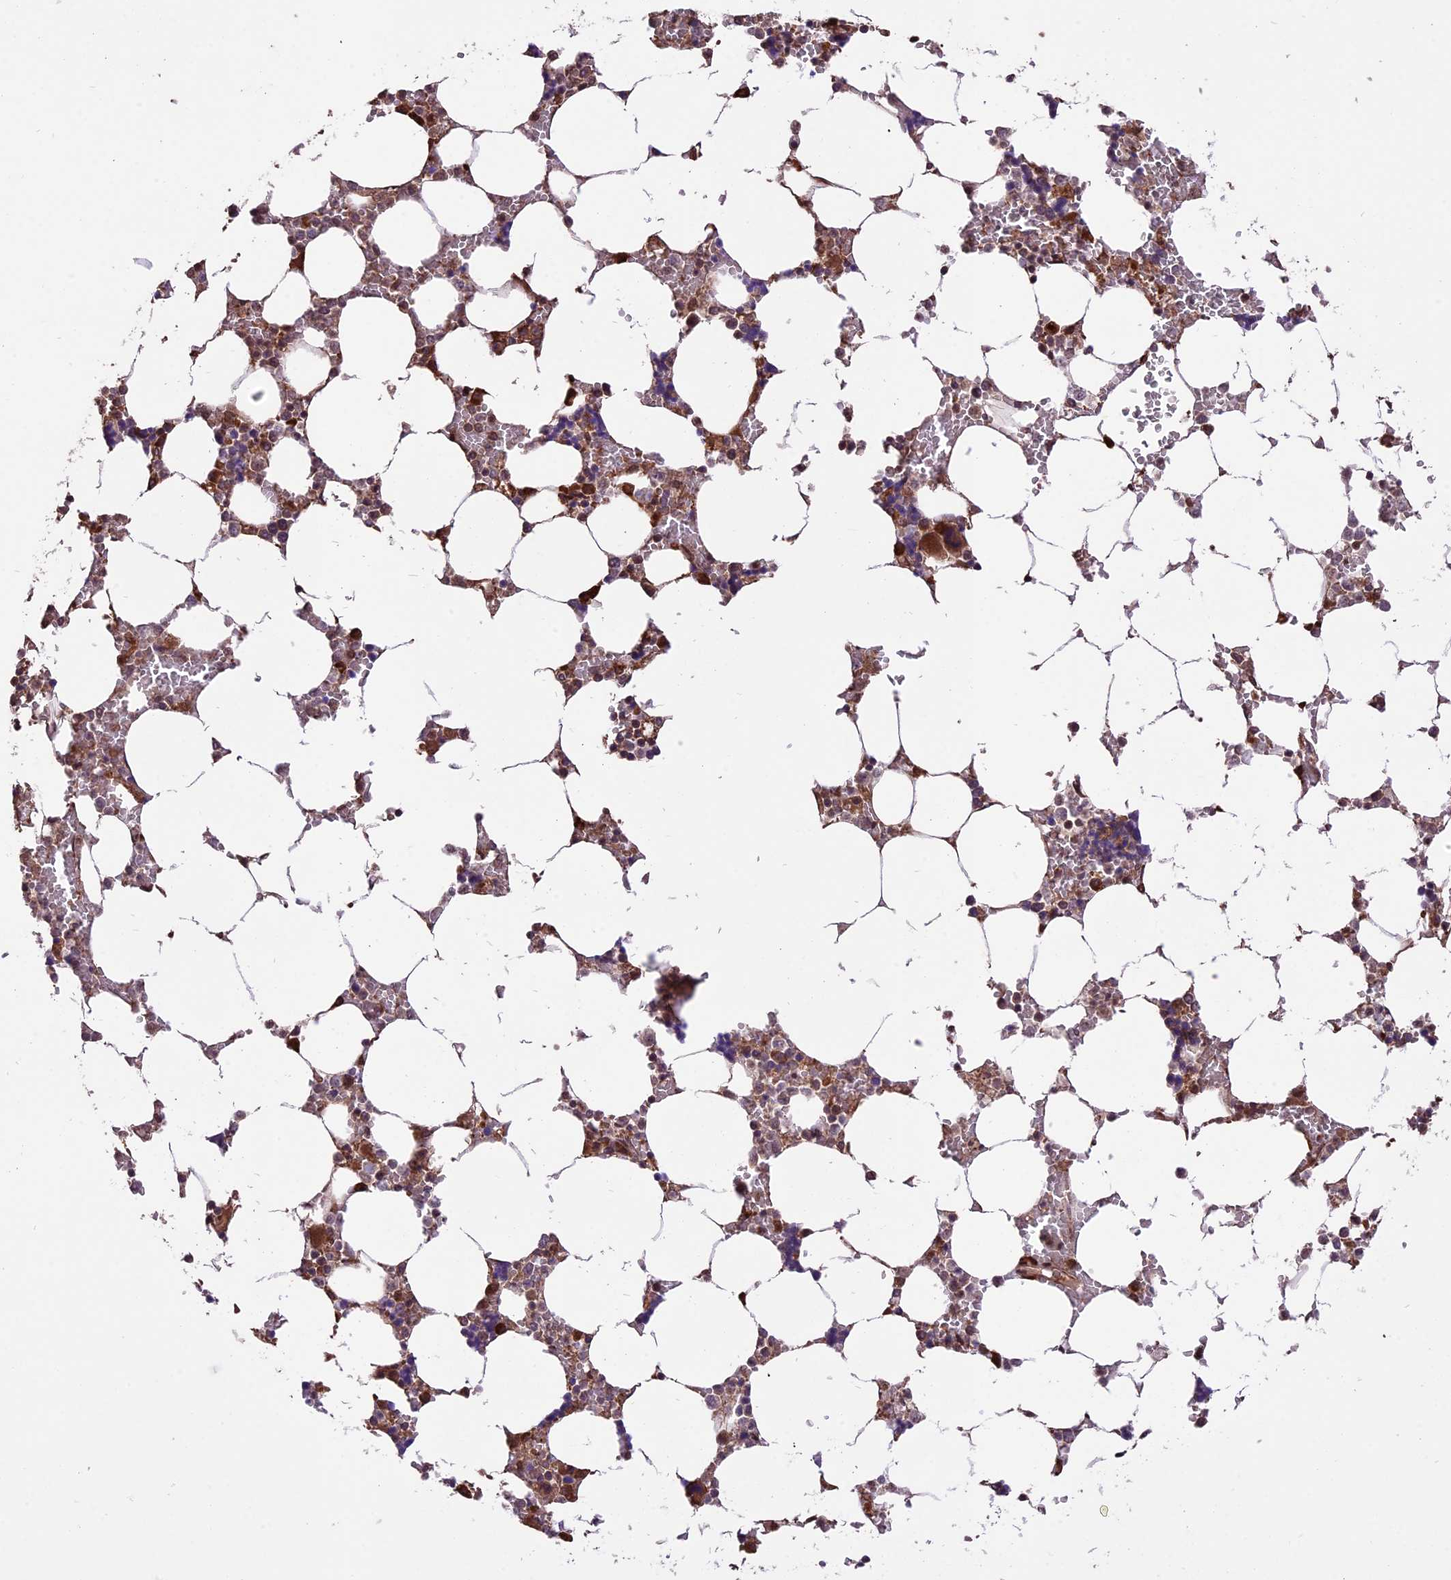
{"staining": {"intensity": "strong", "quantity": "25%-75%", "location": "cytoplasmic/membranous"}, "tissue": "bone marrow", "cell_type": "Hematopoietic cells", "image_type": "normal", "snomed": [{"axis": "morphology", "description": "Normal tissue, NOS"}, {"axis": "topography", "description": "Bone marrow"}], "caption": "Unremarkable bone marrow was stained to show a protein in brown. There is high levels of strong cytoplasmic/membranous expression in approximately 25%-75% of hematopoietic cells.", "gene": "HDAC5", "patient": {"sex": "male", "age": 64}}